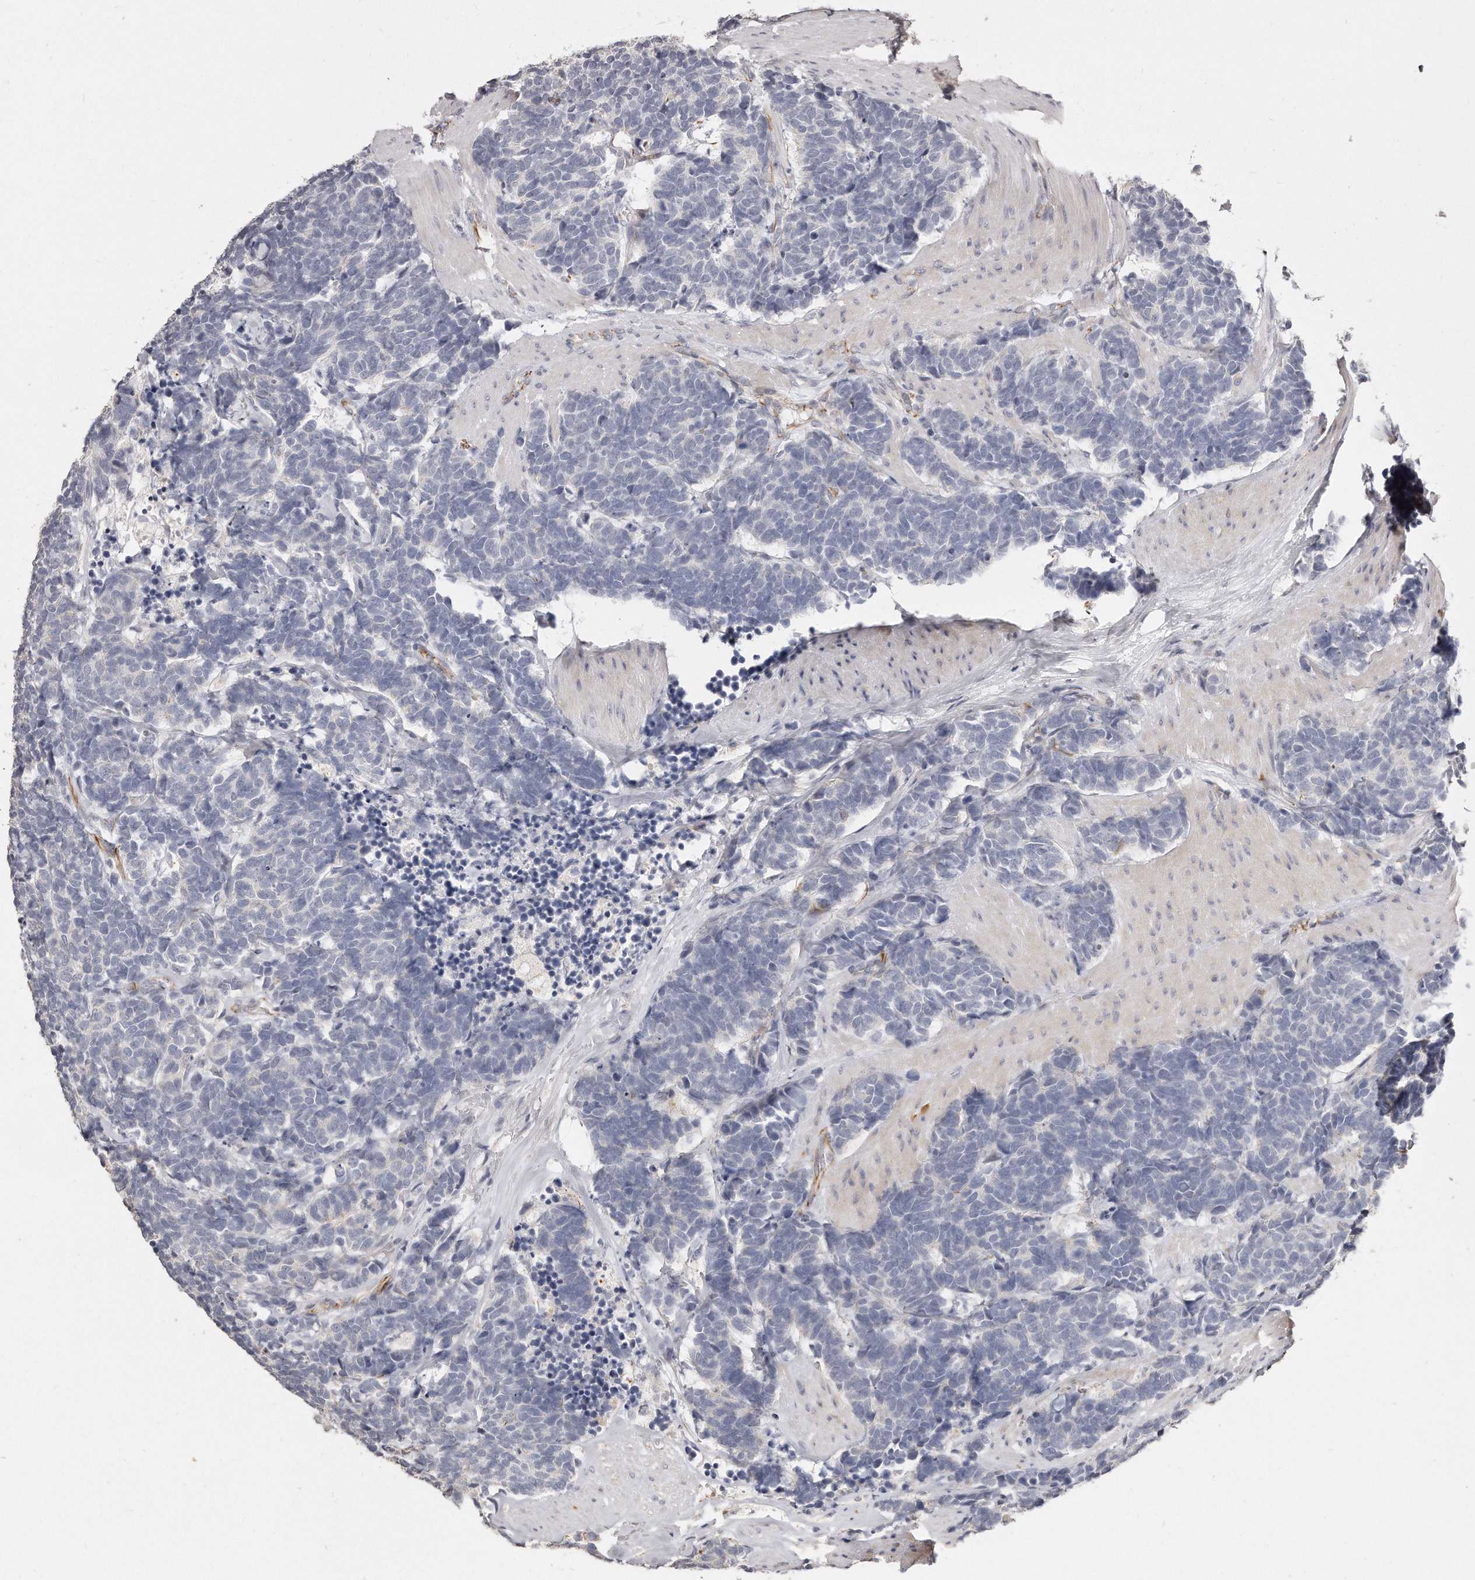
{"staining": {"intensity": "negative", "quantity": "none", "location": "none"}, "tissue": "carcinoid", "cell_type": "Tumor cells", "image_type": "cancer", "snomed": [{"axis": "morphology", "description": "Carcinoma, NOS"}, {"axis": "morphology", "description": "Carcinoid, malignant, NOS"}, {"axis": "topography", "description": "Urinary bladder"}], "caption": "A histopathology image of human malignant carcinoid is negative for staining in tumor cells.", "gene": "ZYG11A", "patient": {"sex": "male", "age": 57}}